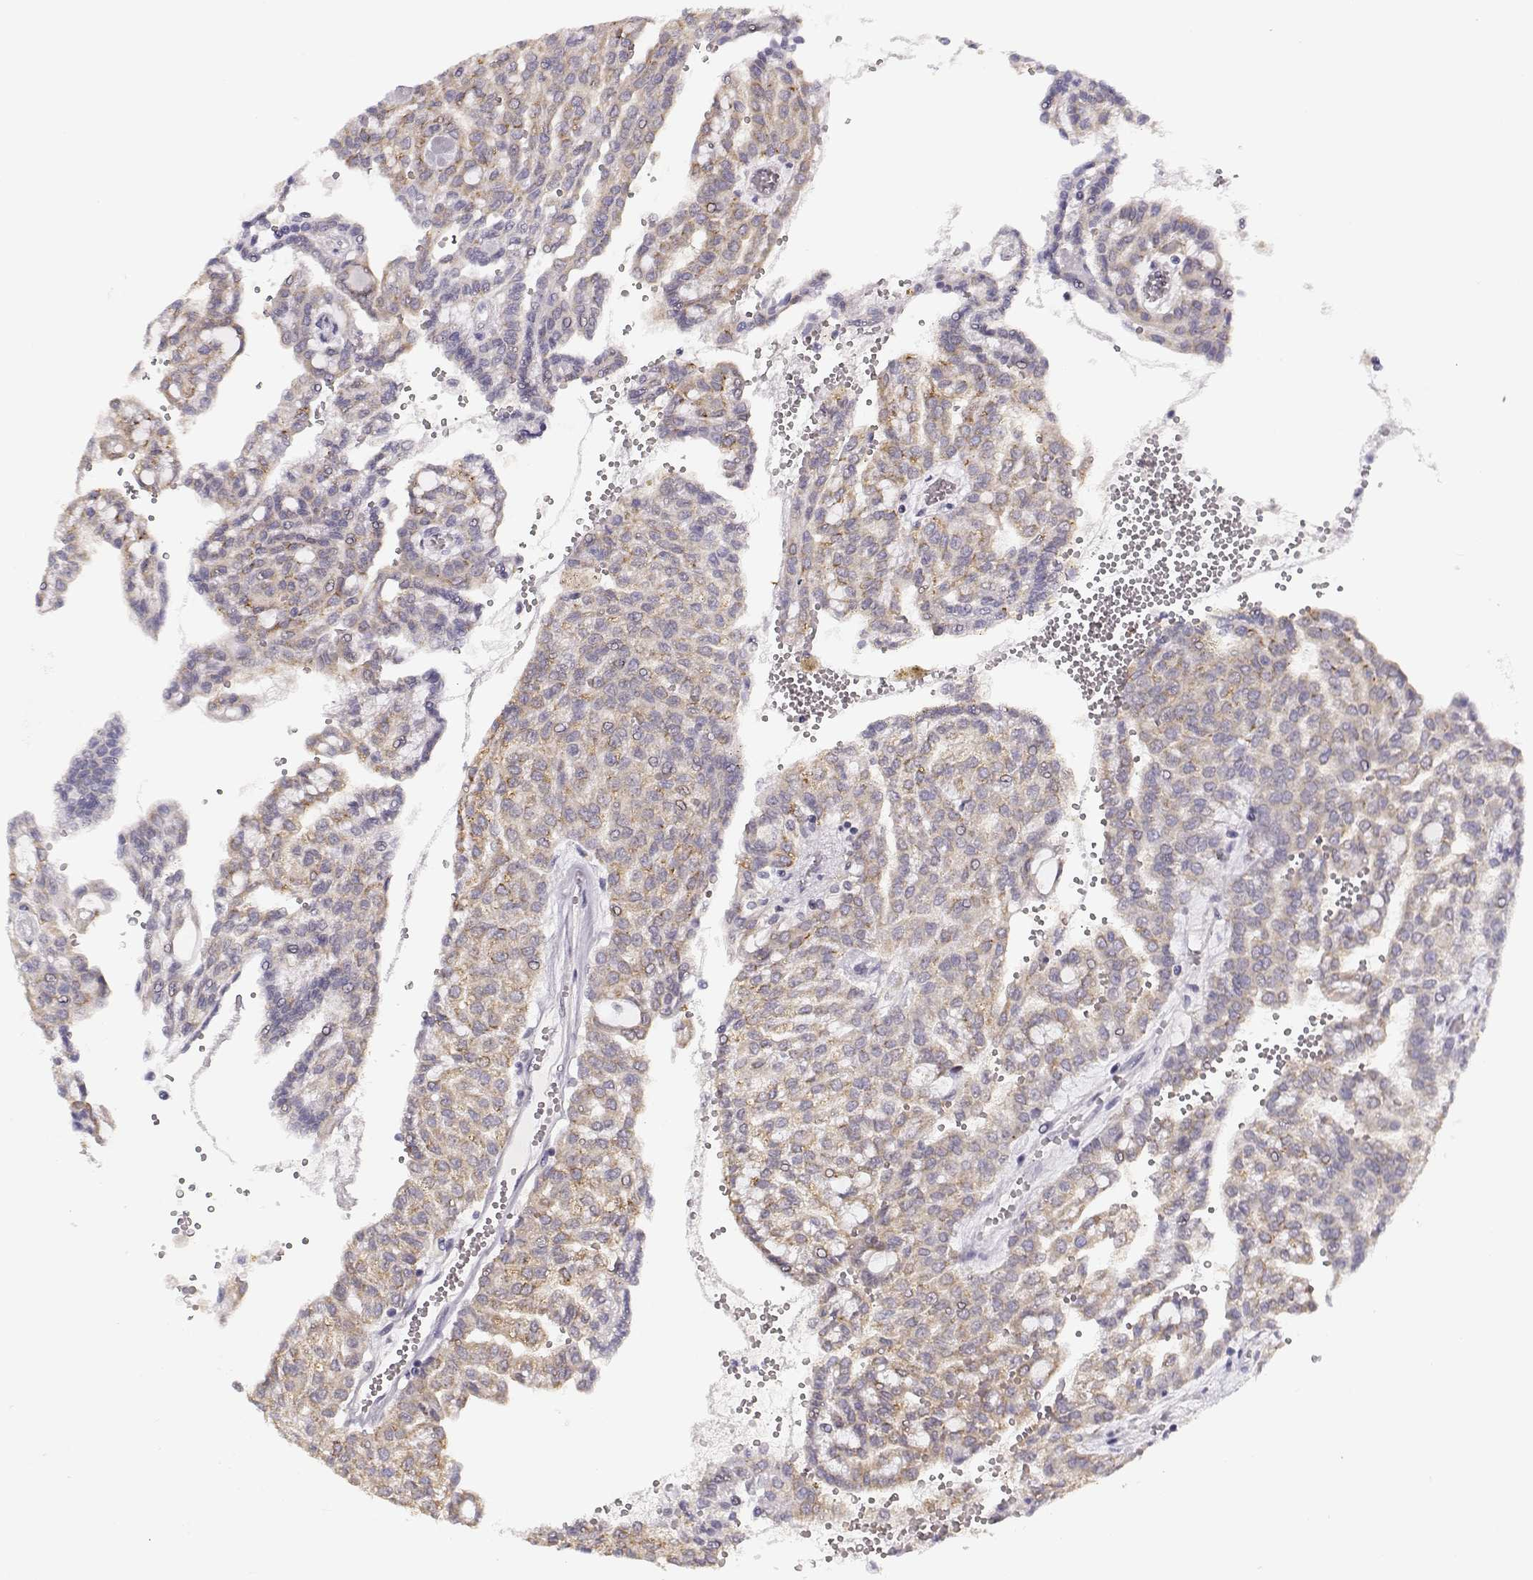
{"staining": {"intensity": "weak", "quantity": ">75%", "location": "cytoplasmic/membranous"}, "tissue": "renal cancer", "cell_type": "Tumor cells", "image_type": "cancer", "snomed": [{"axis": "morphology", "description": "Adenocarcinoma, NOS"}, {"axis": "topography", "description": "Kidney"}], "caption": "Adenocarcinoma (renal) was stained to show a protein in brown. There is low levels of weak cytoplasmic/membranous expression in approximately >75% of tumor cells.", "gene": "TEPP", "patient": {"sex": "male", "age": 63}}